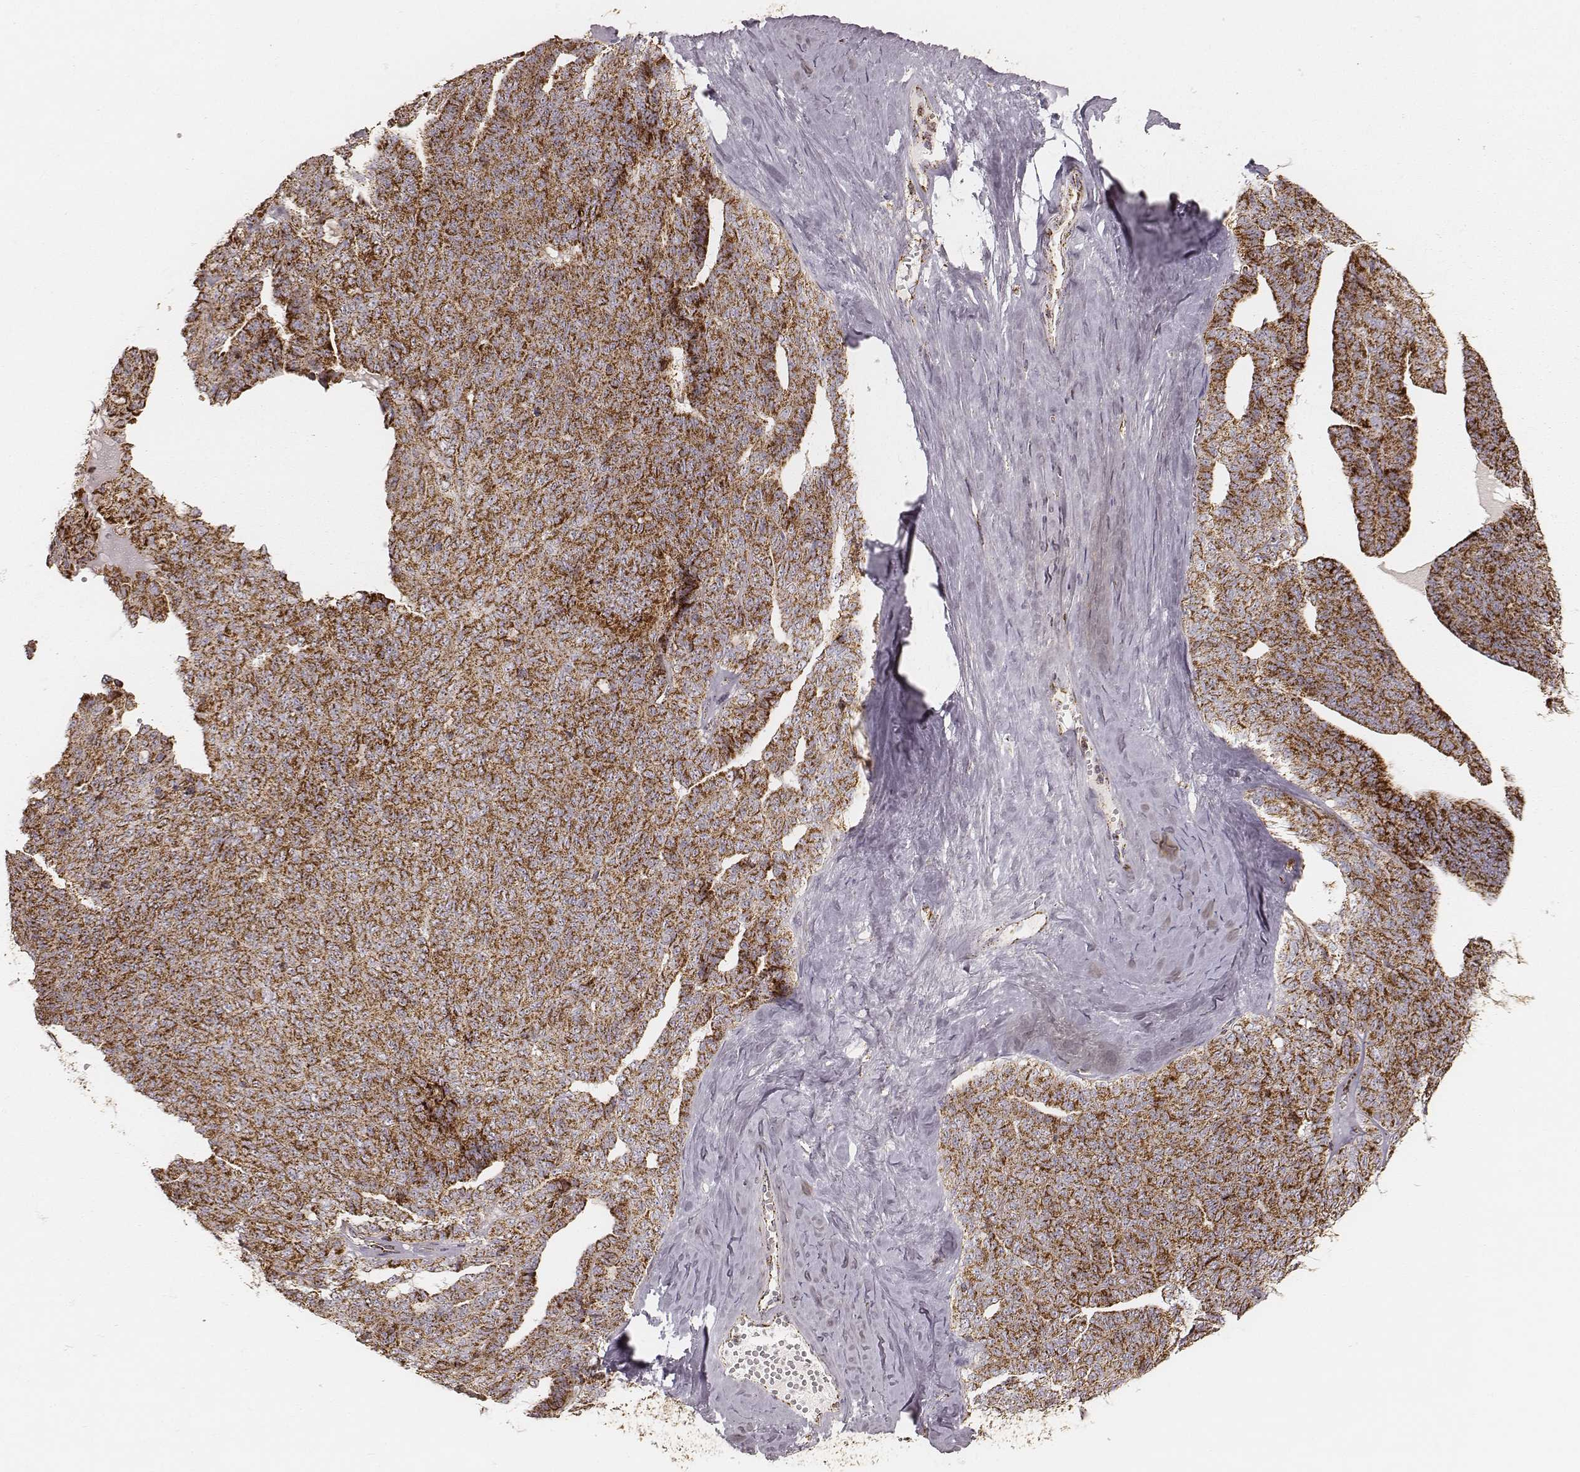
{"staining": {"intensity": "strong", "quantity": ">75%", "location": "cytoplasmic/membranous"}, "tissue": "ovarian cancer", "cell_type": "Tumor cells", "image_type": "cancer", "snomed": [{"axis": "morphology", "description": "Cystadenocarcinoma, serous, NOS"}, {"axis": "topography", "description": "Ovary"}], "caption": "This histopathology image reveals serous cystadenocarcinoma (ovarian) stained with immunohistochemistry to label a protein in brown. The cytoplasmic/membranous of tumor cells show strong positivity for the protein. Nuclei are counter-stained blue.", "gene": "CS", "patient": {"sex": "female", "age": 71}}